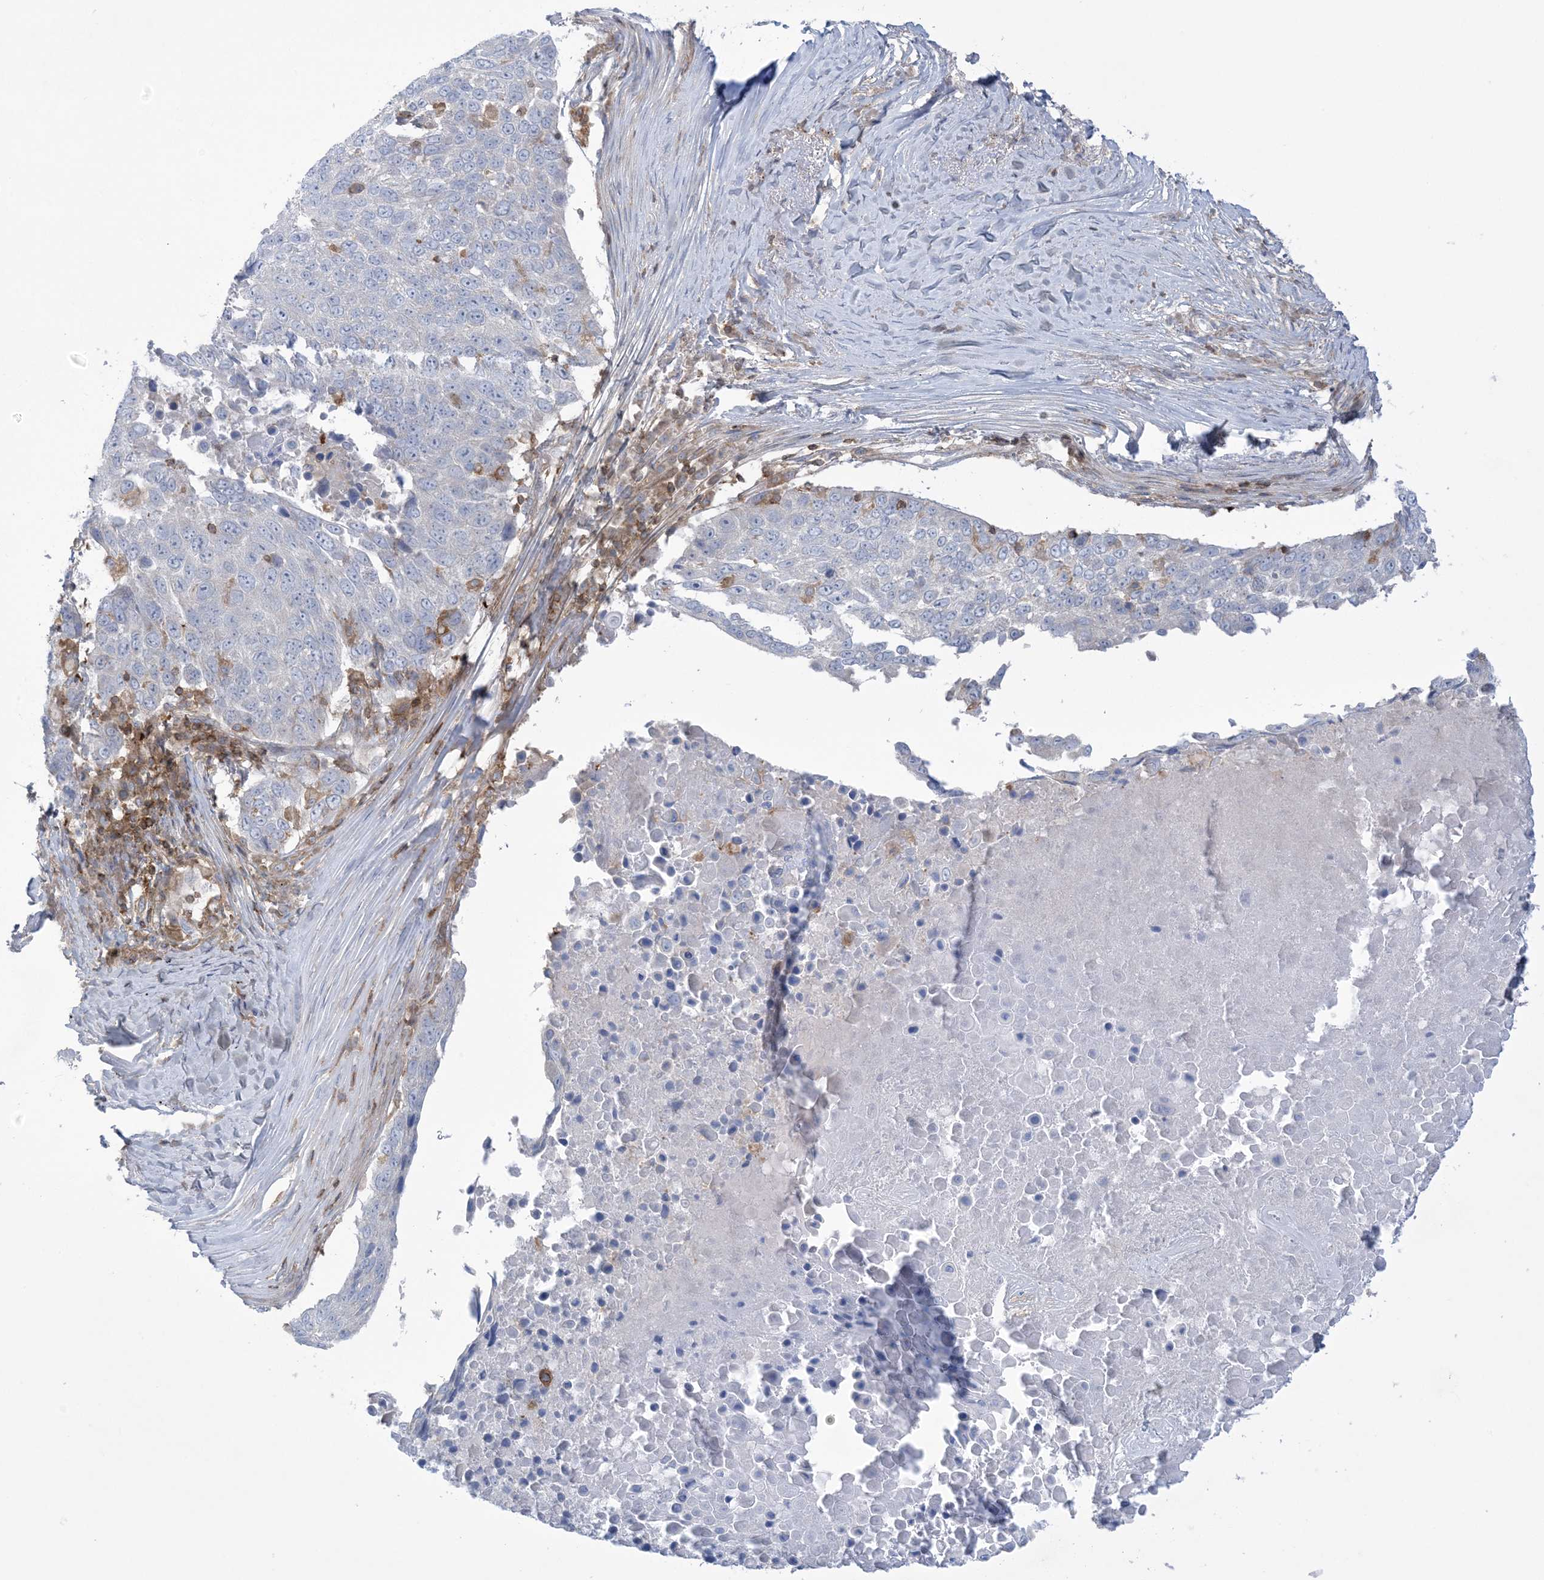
{"staining": {"intensity": "negative", "quantity": "none", "location": "none"}, "tissue": "lung cancer", "cell_type": "Tumor cells", "image_type": "cancer", "snomed": [{"axis": "morphology", "description": "Squamous cell carcinoma, NOS"}, {"axis": "topography", "description": "Lung"}], "caption": "Image shows no protein positivity in tumor cells of lung cancer tissue. (Brightfield microscopy of DAB (3,3'-diaminobenzidine) immunohistochemistry at high magnification).", "gene": "ARHGAP30", "patient": {"sex": "male", "age": 66}}